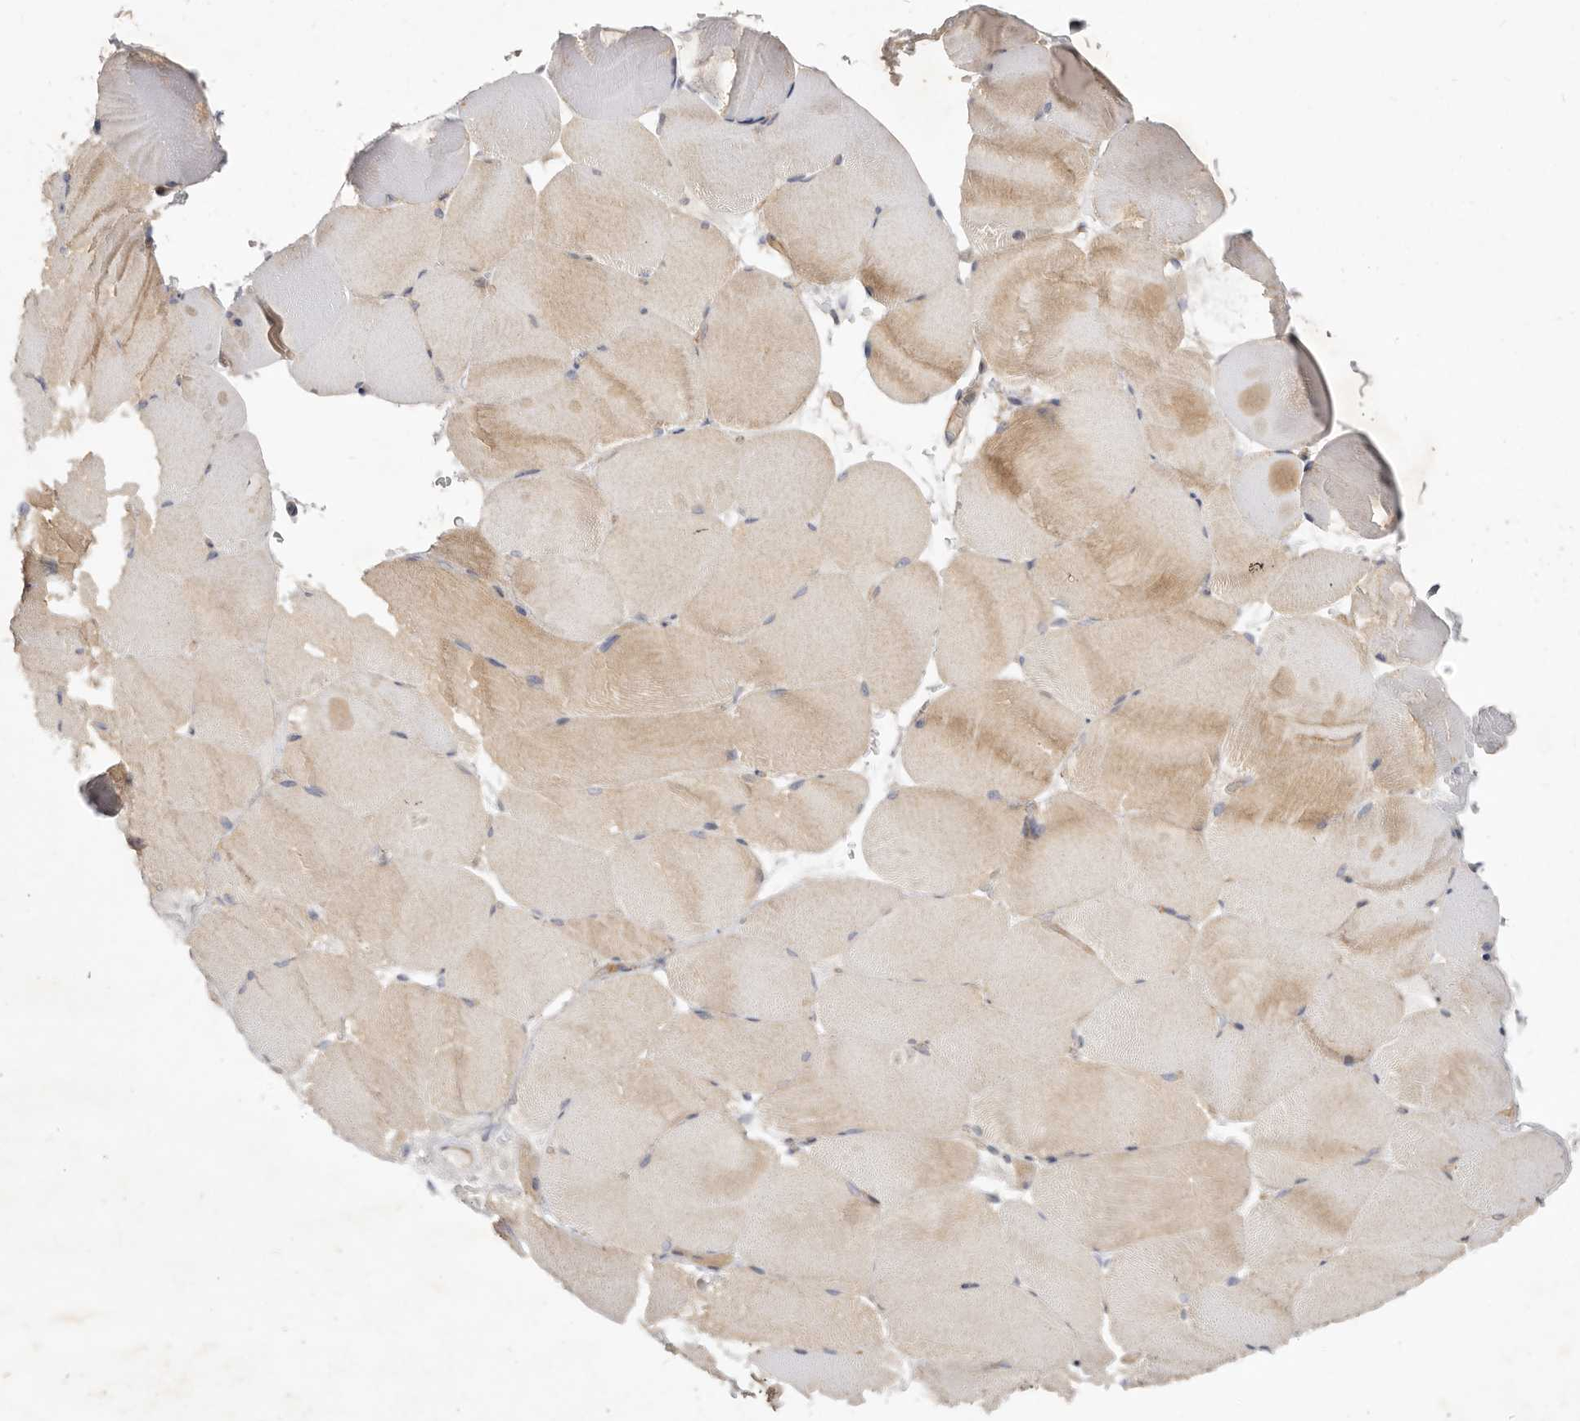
{"staining": {"intensity": "weak", "quantity": "25%-75%", "location": "cytoplasmic/membranous"}, "tissue": "skeletal muscle", "cell_type": "Myocytes", "image_type": "normal", "snomed": [{"axis": "morphology", "description": "Normal tissue, NOS"}, {"axis": "topography", "description": "Skeletal muscle"}, {"axis": "topography", "description": "Parathyroid gland"}], "caption": "Immunohistochemistry (IHC) photomicrograph of unremarkable human skeletal muscle stained for a protein (brown), which demonstrates low levels of weak cytoplasmic/membranous expression in about 25%-75% of myocytes.", "gene": "ADAMTS9", "patient": {"sex": "female", "age": 37}}